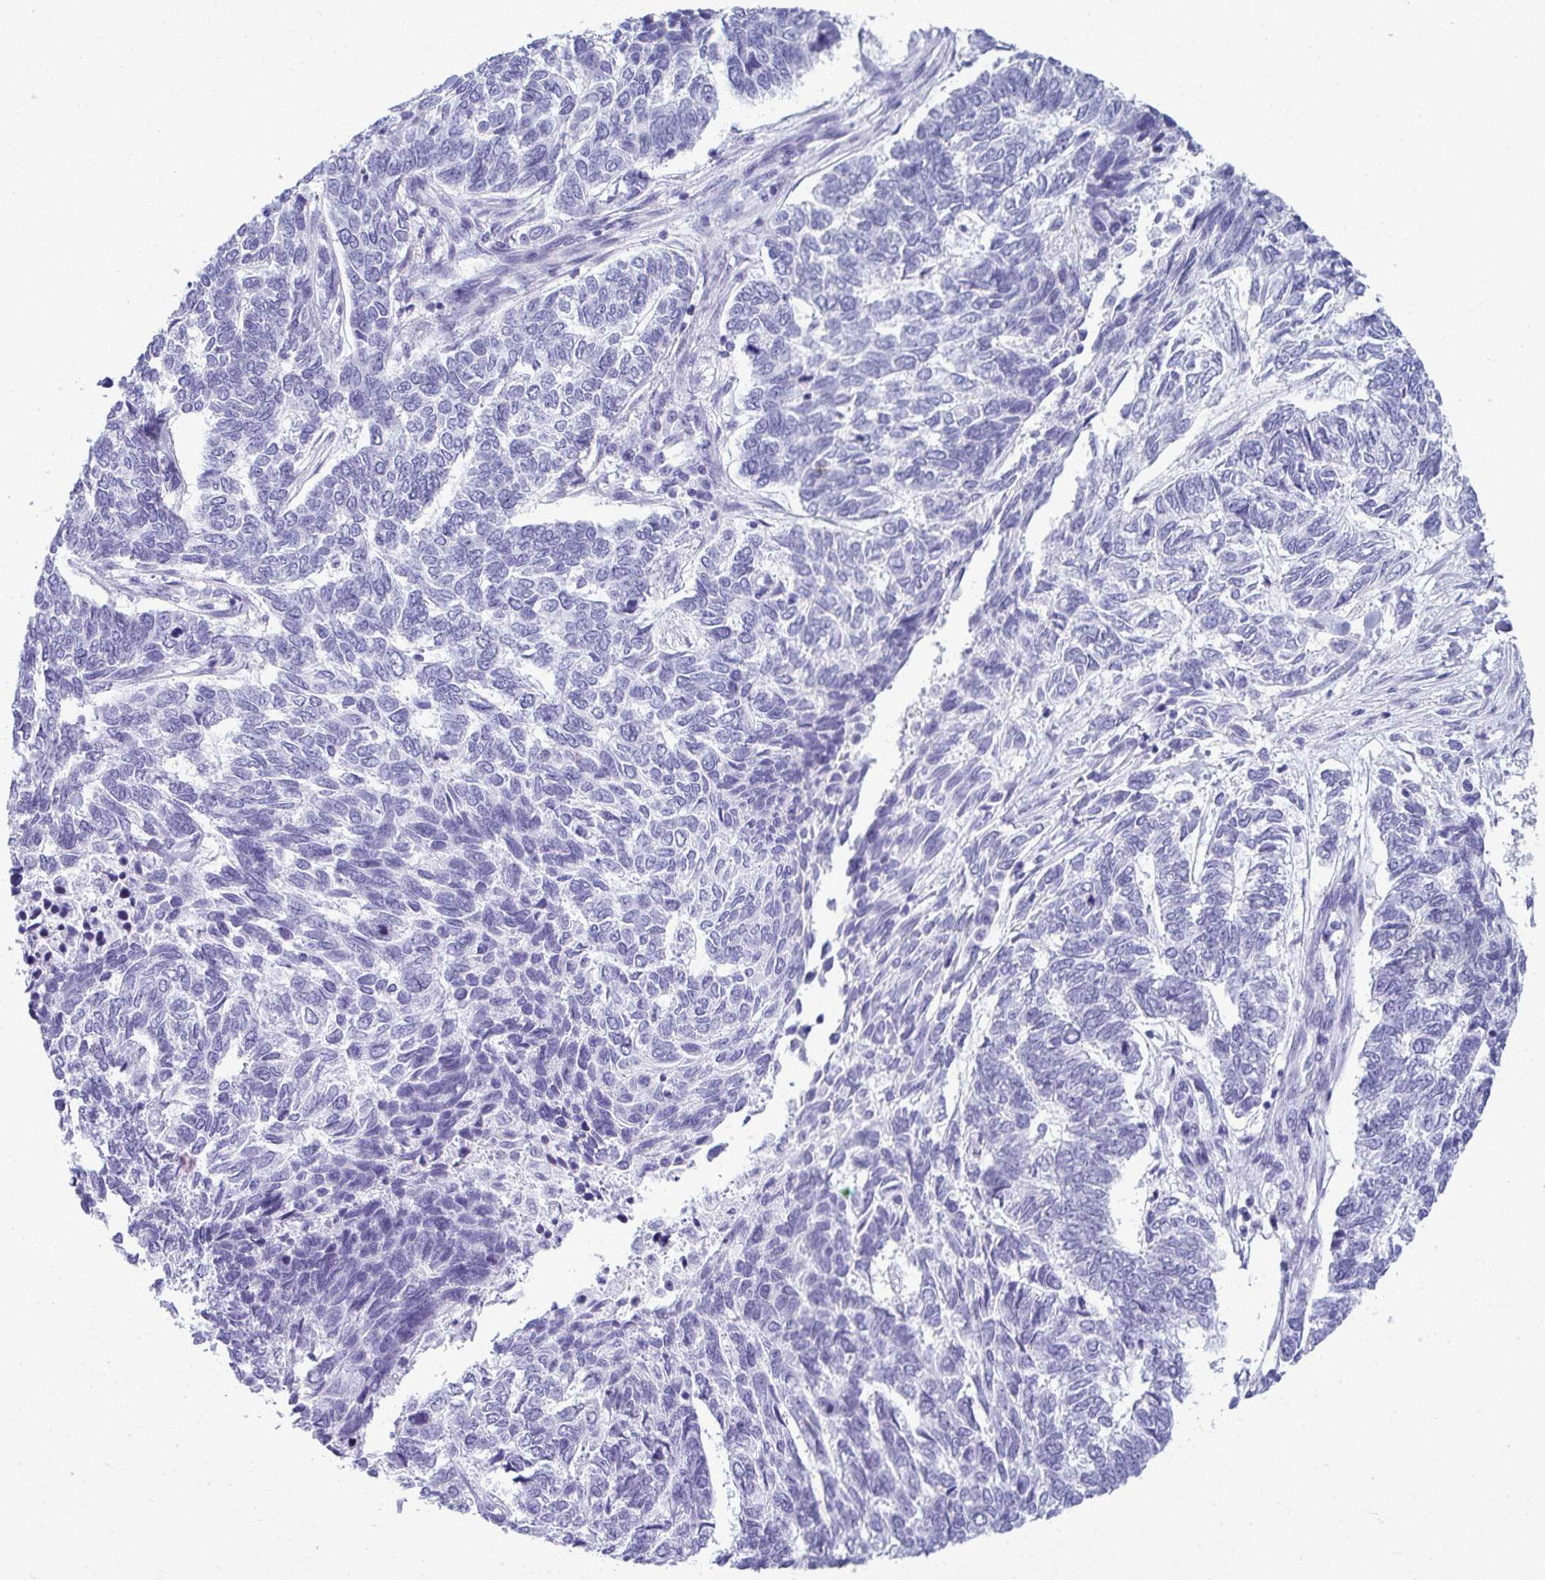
{"staining": {"intensity": "negative", "quantity": "none", "location": "none"}, "tissue": "skin cancer", "cell_type": "Tumor cells", "image_type": "cancer", "snomed": [{"axis": "morphology", "description": "Basal cell carcinoma"}, {"axis": "topography", "description": "Skin"}], "caption": "Tumor cells show no significant protein positivity in skin basal cell carcinoma.", "gene": "CLGN", "patient": {"sex": "female", "age": 65}}